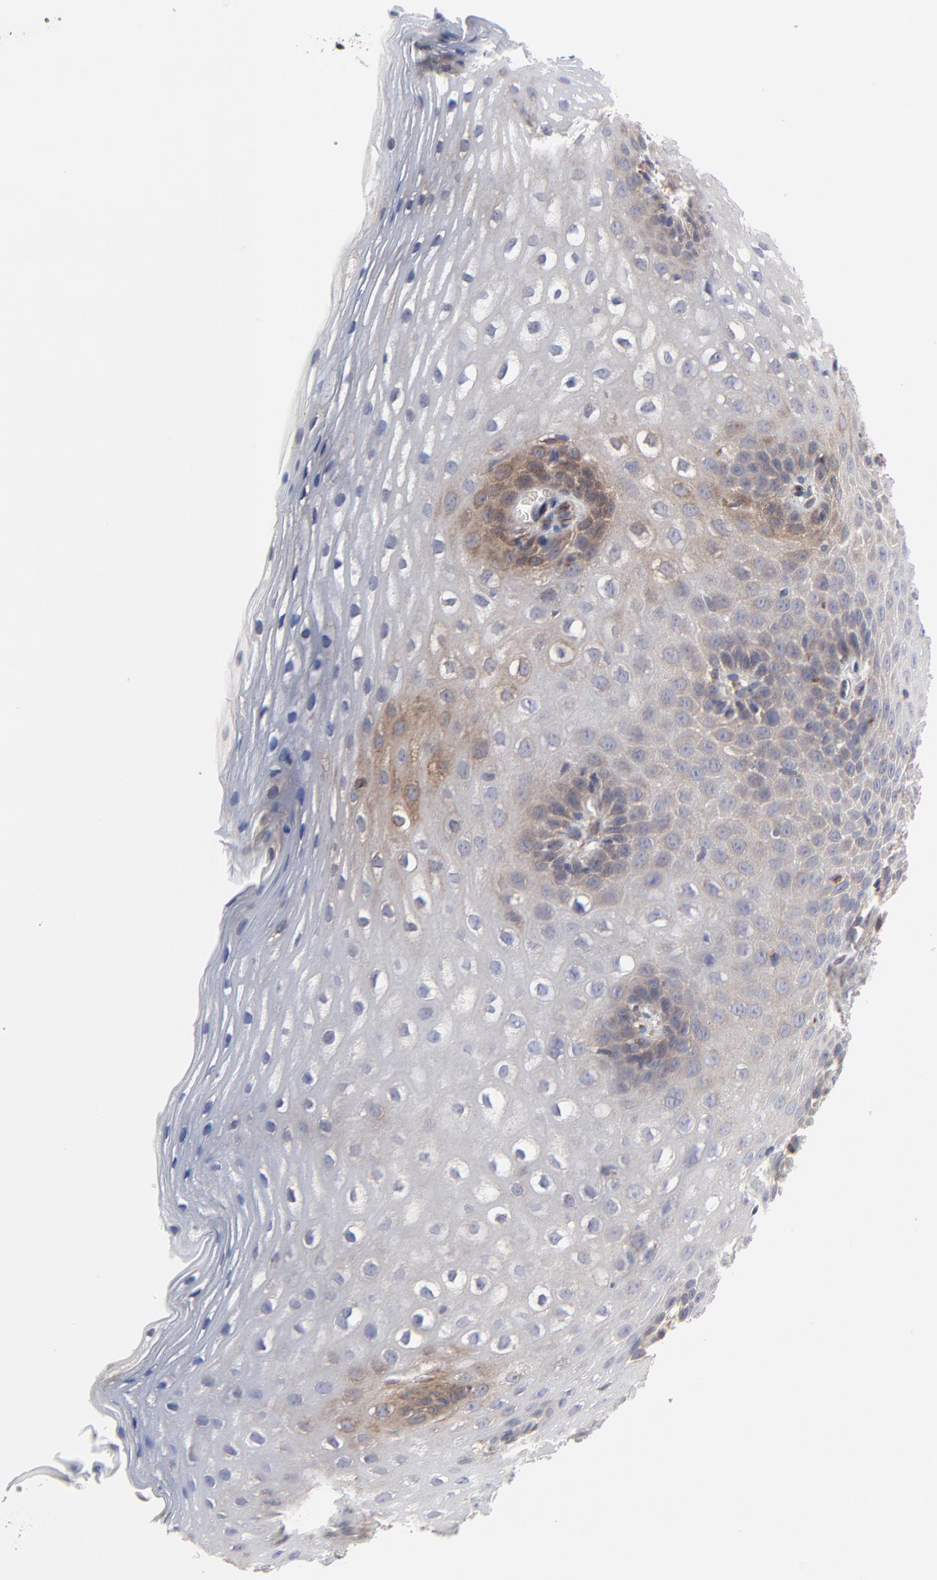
{"staining": {"intensity": "weak", "quantity": "<25%", "location": "cytoplasmic/membranous"}, "tissue": "esophagus", "cell_type": "Squamous epithelial cells", "image_type": "normal", "snomed": [{"axis": "morphology", "description": "Normal tissue, NOS"}, {"axis": "topography", "description": "Esophagus"}], "caption": "Human esophagus stained for a protein using immunohistochemistry demonstrates no expression in squamous epithelial cells.", "gene": "RAB9A", "patient": {"sex": "female", "age": 70}}